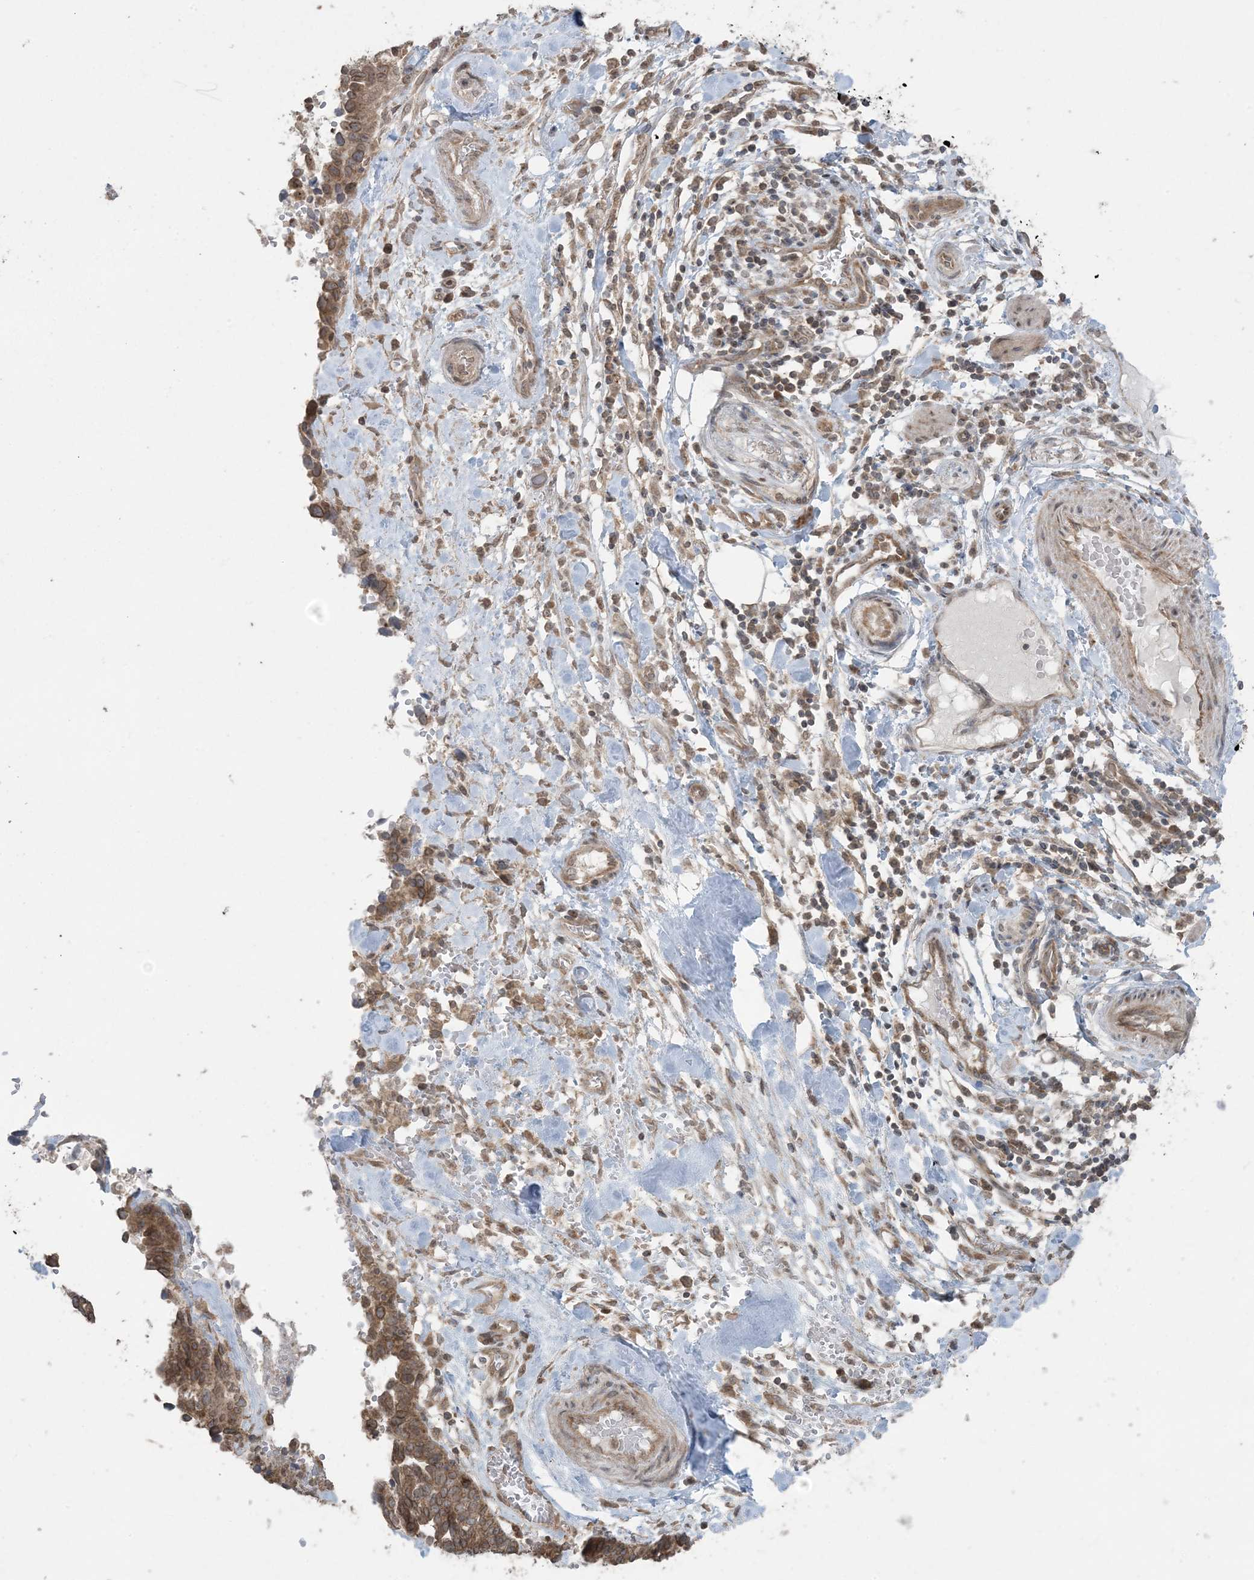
{"staining": {"intensity": "moderate", "quantity": ">75%", "location": "cytoplasmic/membranous"}, "tissue": "ovarian cancer", "cell_type": "Tumor cells", "image_type": "cancer", "snomed": [{"axis": "morphology", "description": "Cystadenocarcinoma, serous, NOS"}, {"axis": "topography", "description": "Ovary"}], "caption": "Protein analysis of ovarian cancer (serous cystadenocarcinoma) tissue demonstrates moderate cytoplasmic/membranous expression in approximately >75% of tumor cells.", "gene": "DDX19B", "patient": {"sex": "female", "age": 59}}